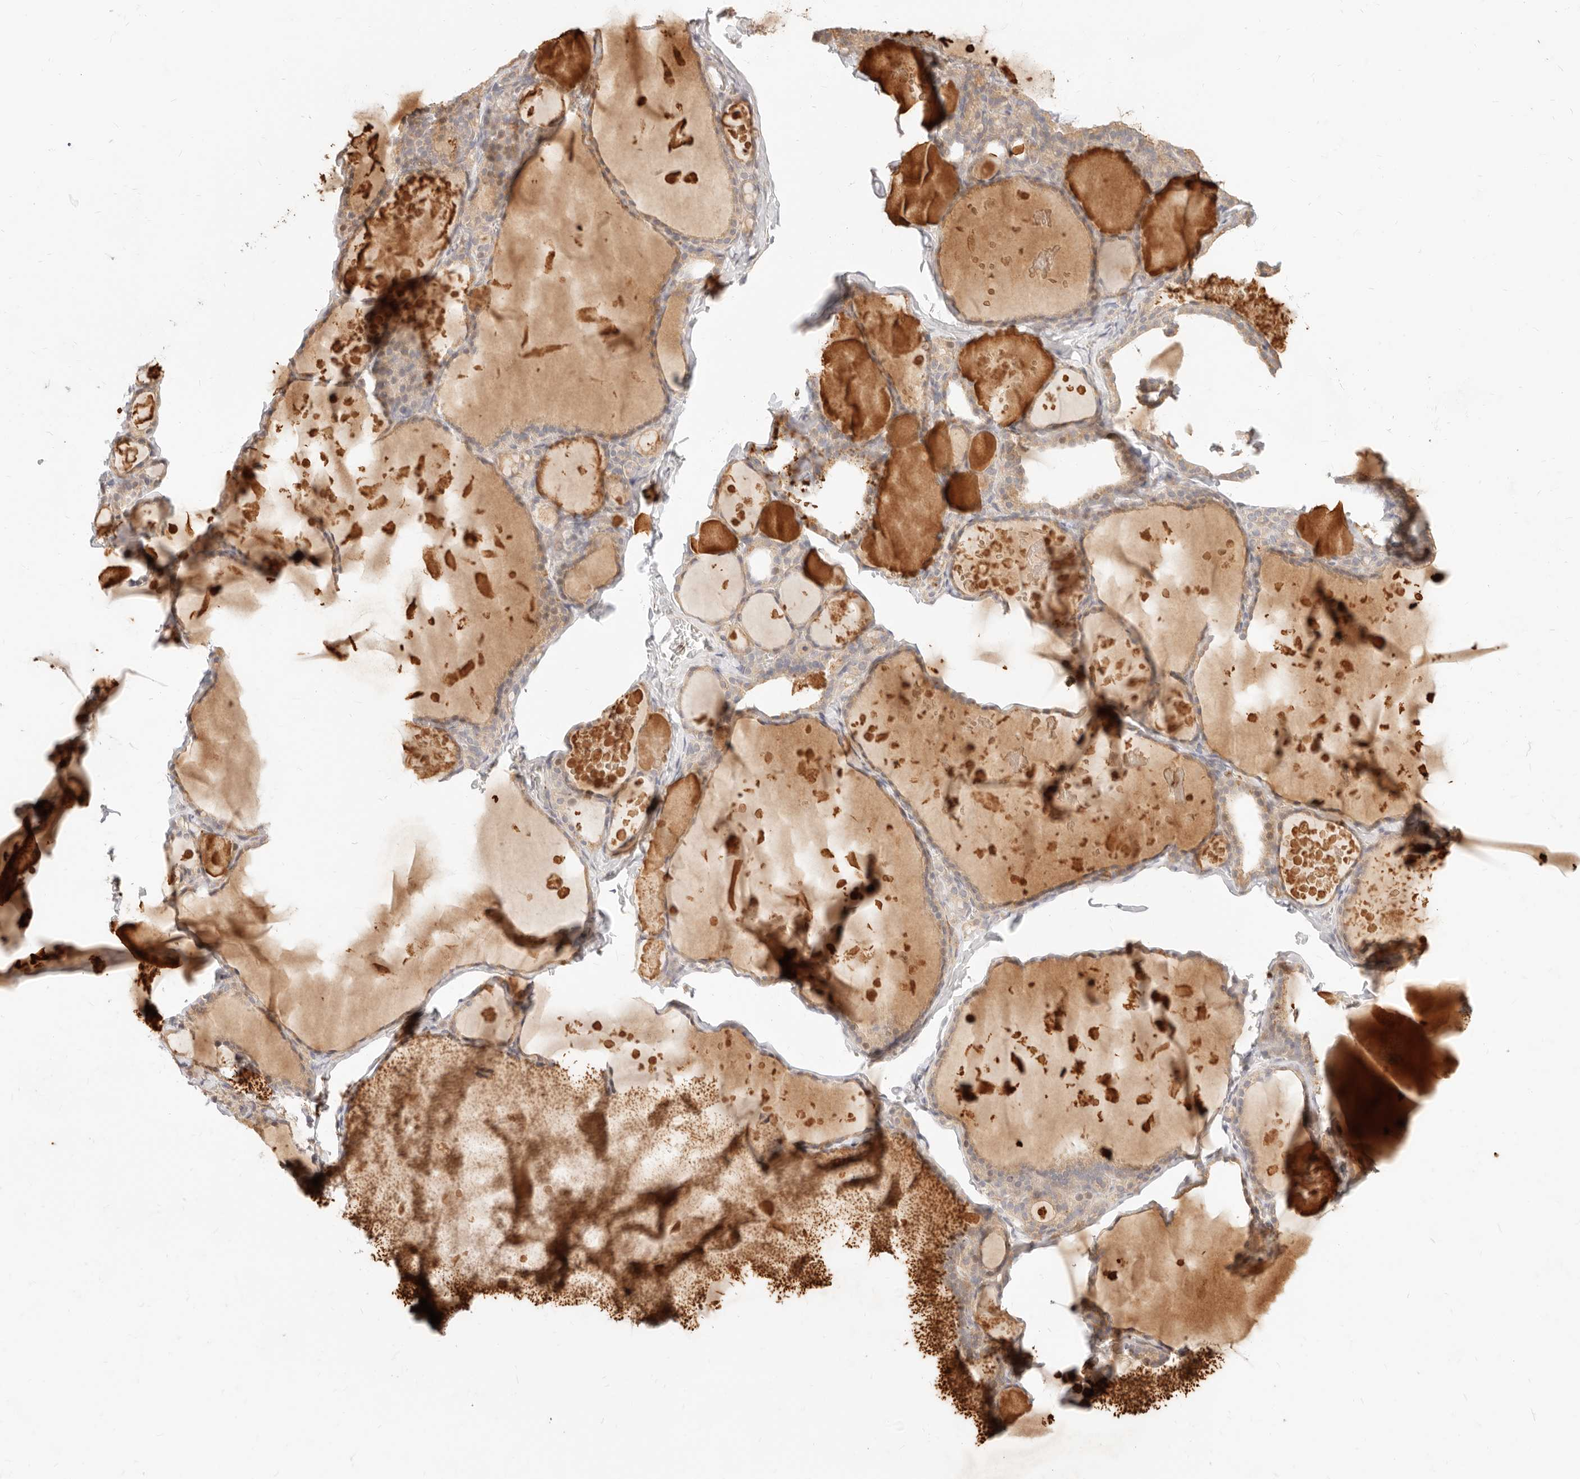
{"staining": {"intensity": "moderate", "quantity": ">75%", "location": "cytoplasmic/membranous"}, "tissue": "thyroid gland", "cell_type": "Glandular cells", "image_type": "normal", "snomed": [{"axis": "morphology", "description": "Normal tissue, NOS"}, {"axis": "topography", "description": "Thyroid gland"}], "caption": "Immunohistochemistry (IHC) staining of unremarkable thyroid gland, which exhibits medium levels of moderate cytoplasmic/membranous staining in about >75% of glandular cells indicating moderate cytoplasmic/membranous protein positivity. The staining was performed using DAB (3,3'-diaminobenzidine) (brown) for protein detection and nuclei were counterstained in hematoxylin (blue).", "gene": "UBXN10", "patient": {"sex": "male", "age": 56}}